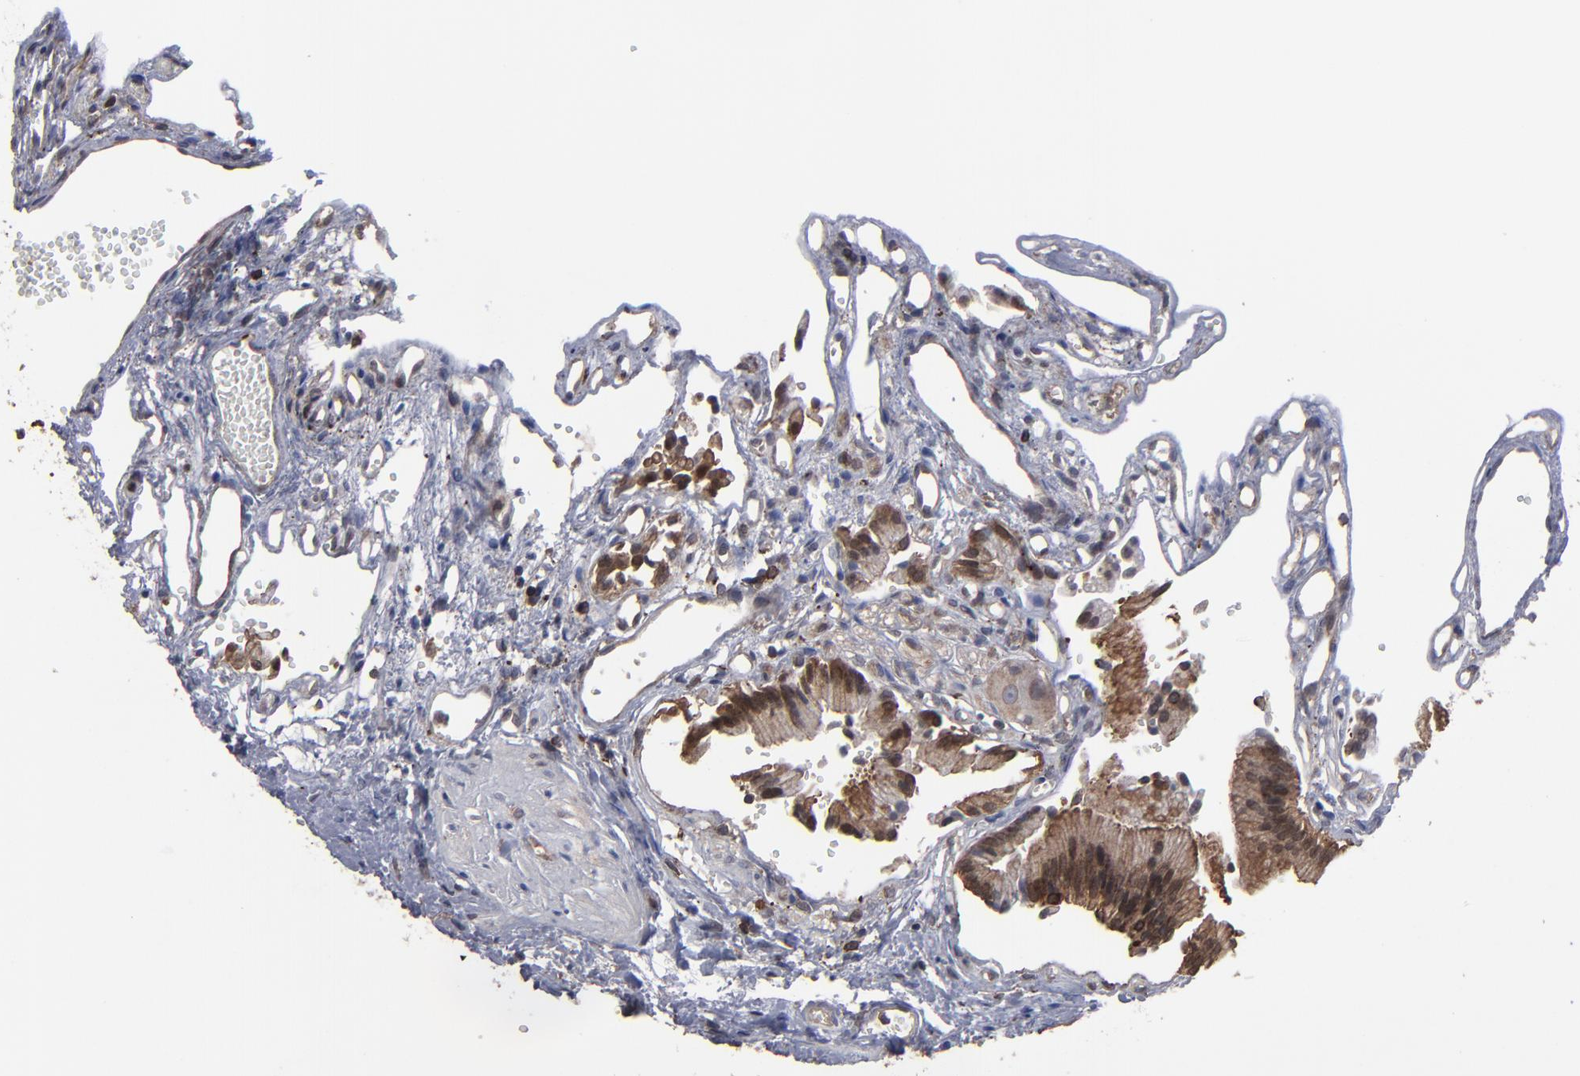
{"staining": {"intensity": "moderate", "quantity": ">75%", "location": "cytoplasmic/membranous"}, "tissue": "gallbladder", "cell_type": "Glandular cells", "image_type": "normal", "snomed": [{"axis": "morphology", "description": "Normal tissue, NOS"}, {"axis": "topography", "description": "Gallbladder"}], "caption": "The image shows staining of normal gallbladder, revealing moderate cytoplasmic/membranous protein staining (brown color) within glandular cells.", "gene": "KIAA2026", "patient": {"sex": "male", "age": 65}}